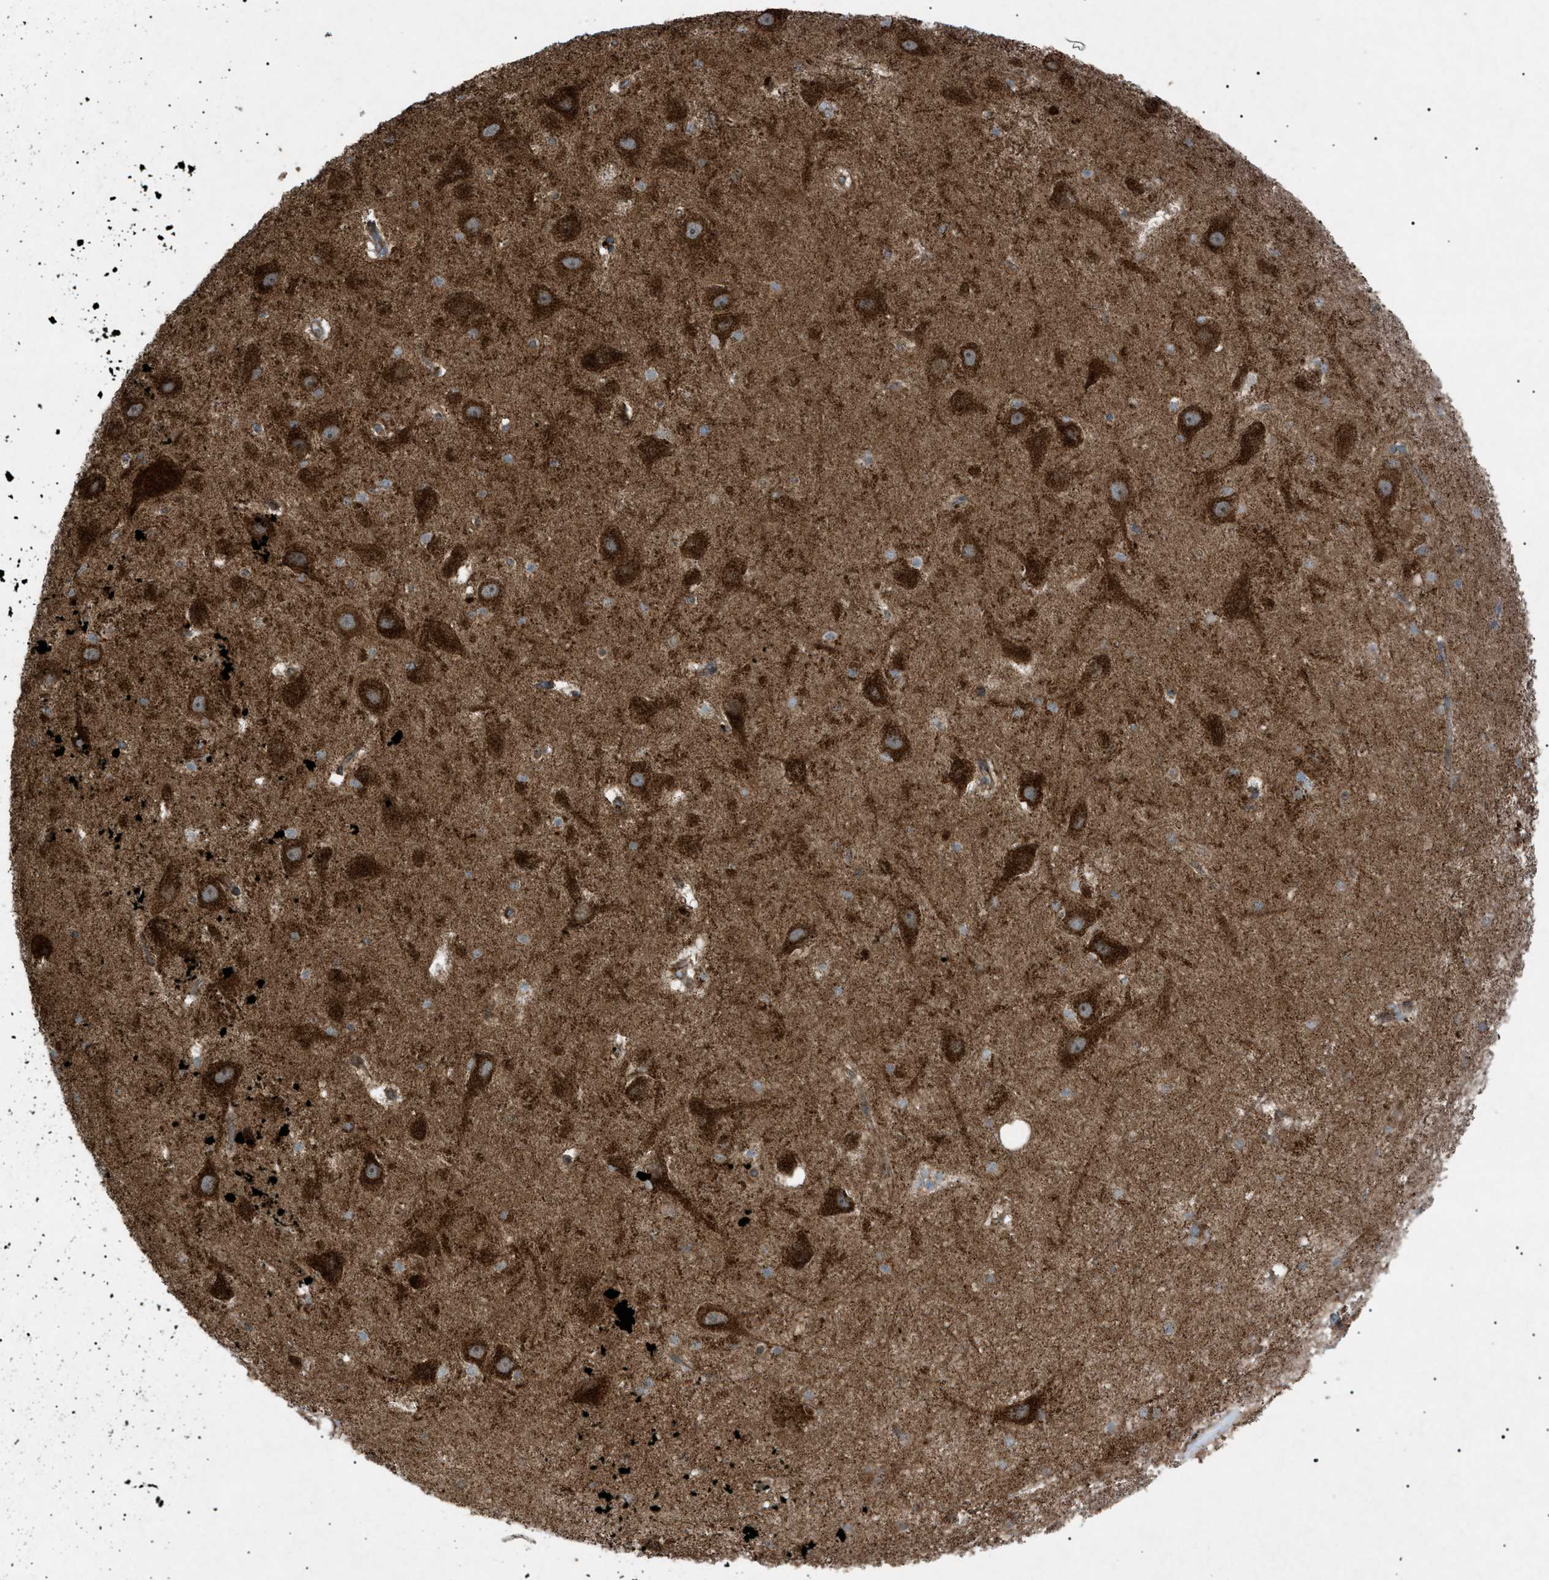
{"staining": {"intensity": "moderate", "quantity": ">75%", "location": "cytoplasmic/membranous"}, "tissue": "hippocampus", "cell_type": "Glial cells", "image_type": "normal", "snomed": [{"axis": "morphology", "description": "Normal tissue, NOS"}, {"axis": "topography", "description": "Hippocampus"}], "caption": "The micrograph shows immunohistochemical staining of normal hippocampus. There is moderate cytoplasmic/membranous staining is identified in about >75% of glial cells.", "gene": "C1GALT1C1", "patient": {"sex": "female", "age": 19}}